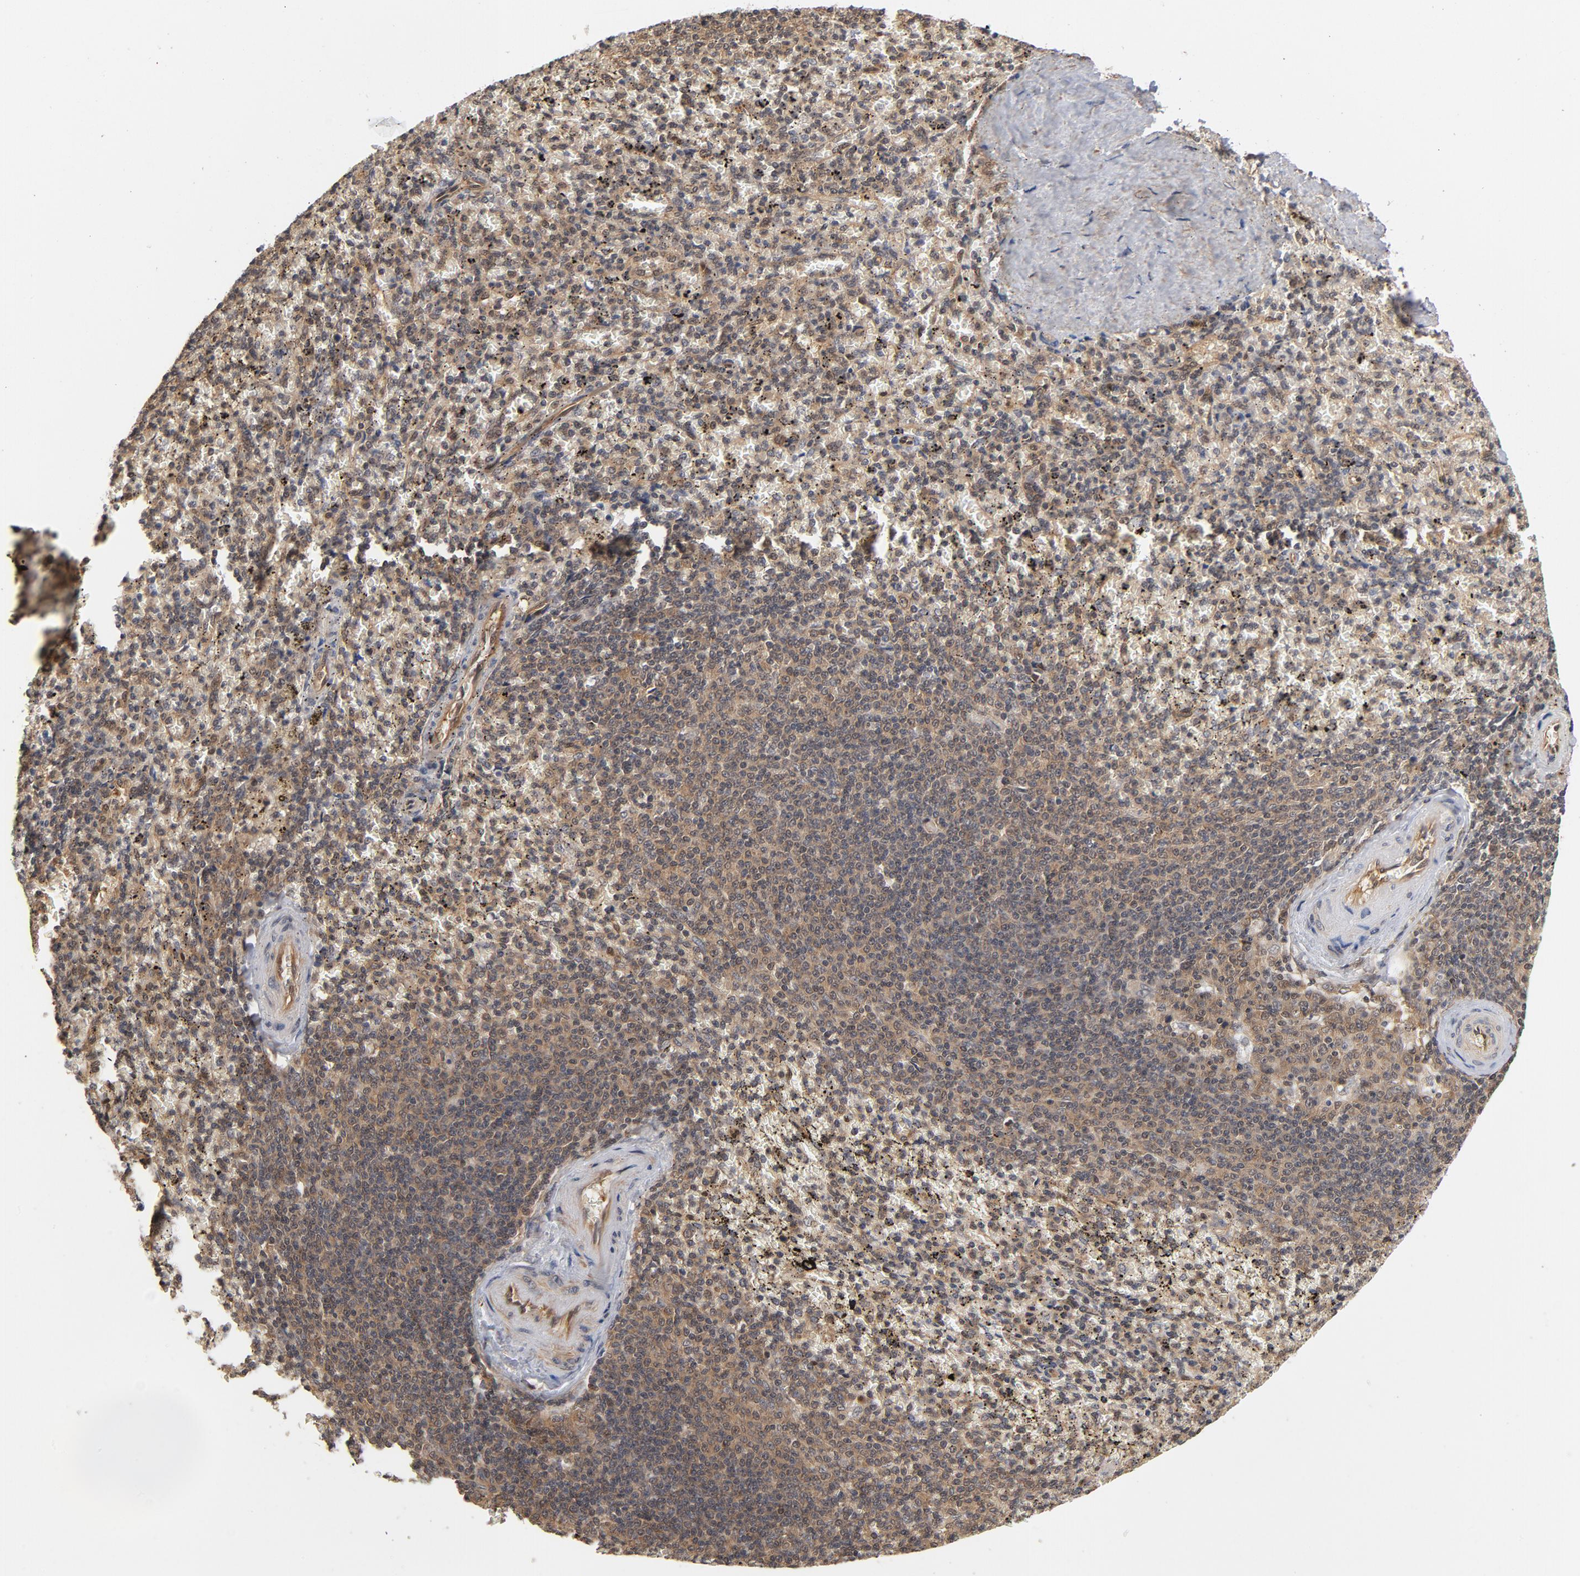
{"staining": {"intensity": "moderate", "quantity": "25%-75%", "location": "cytoplasmic/membranous,nuclear"}, "tissue": "spleen", "cell_type": "Cells in red pulp", "image_type": "normal", "snomed": [{"axis": "morphology", "description": "Normal tissue, NOS"}, {"axis": "topography", "description": "Spleen"}], "caption": "High-power microscopy captured an IHC image of benign spleen, revealing moderate cytoplasmic/membranous,nuclear staining in about 25%-75% of cells in red pulp.", "gene": "CDC37", "patient": {"sex": "female", "age": 43}}